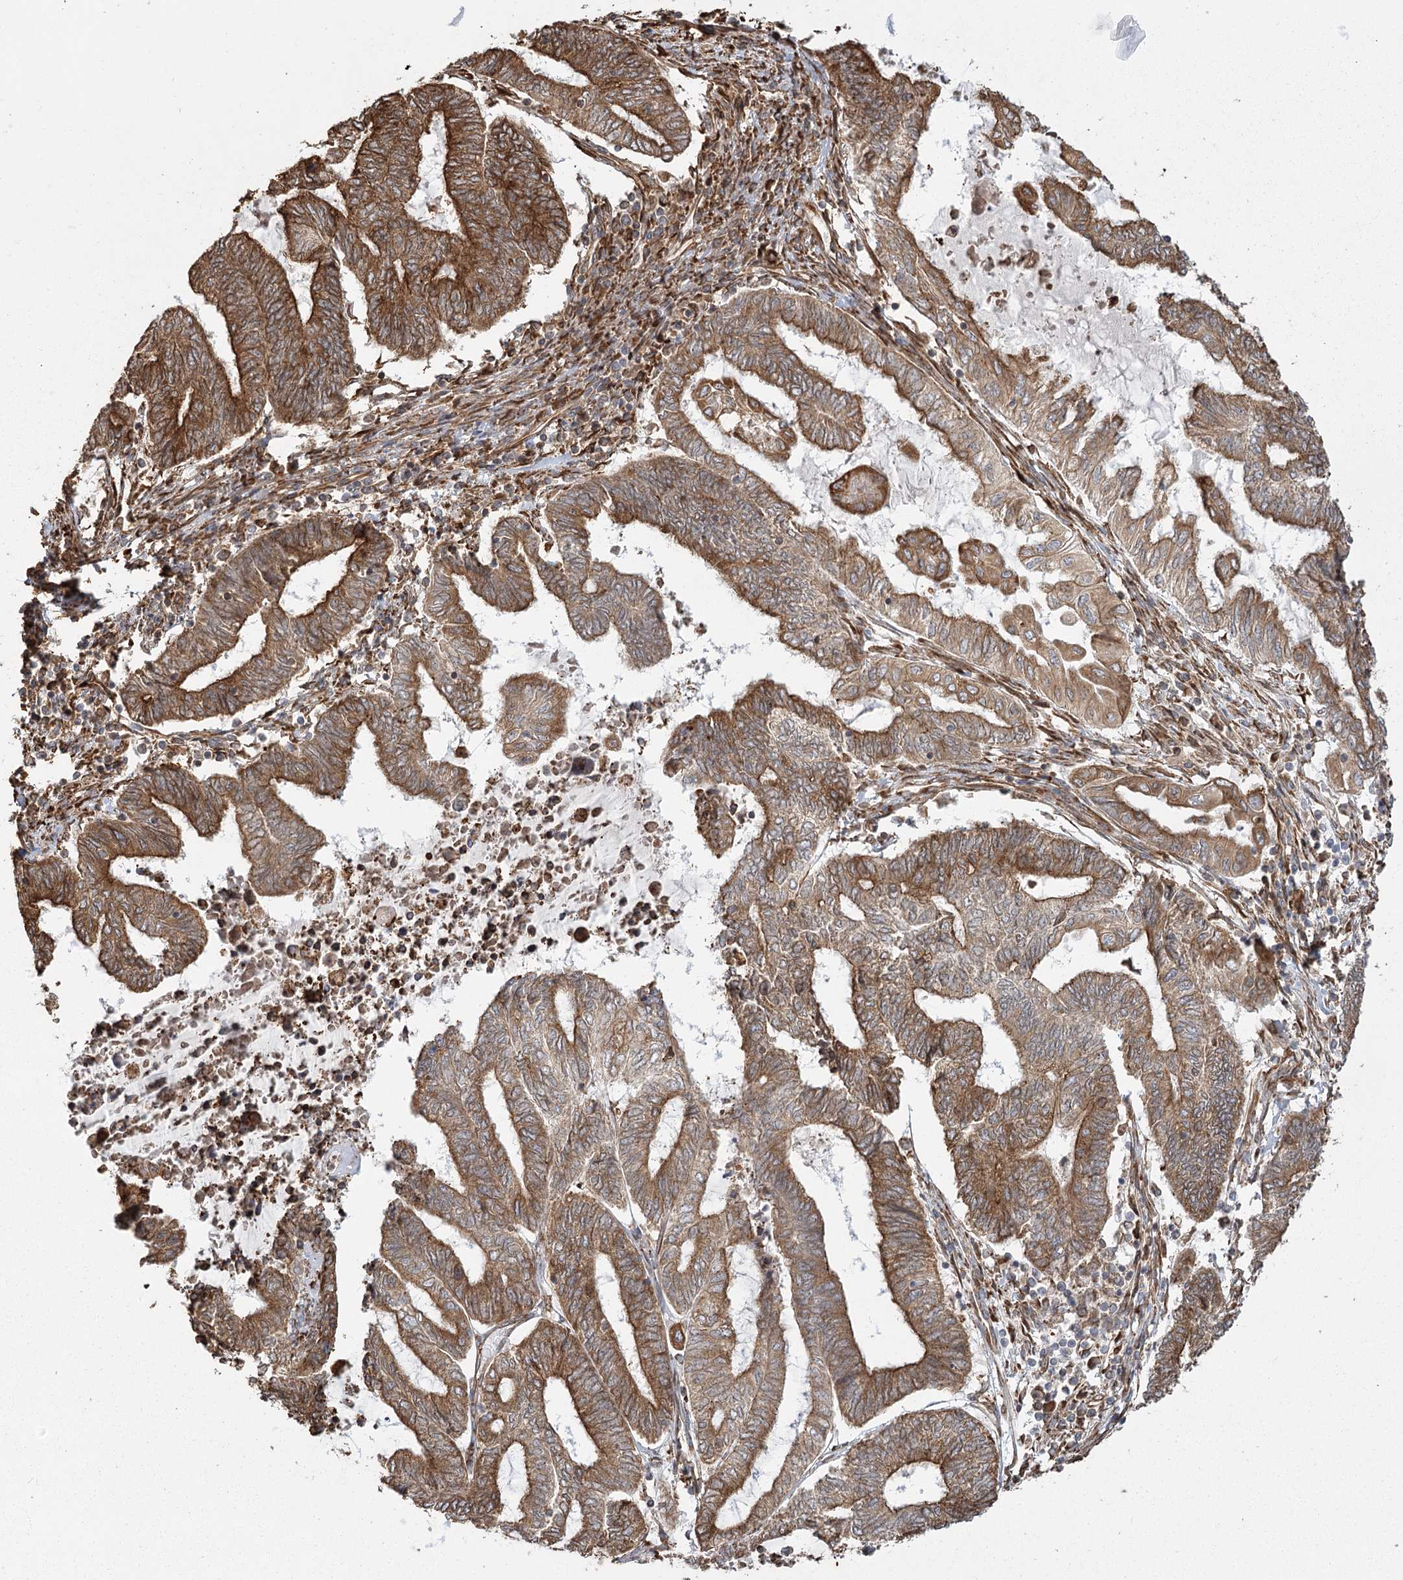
{"staining": {"intensity": "moderate", "quantity": ">75%", "location": "cytoplasmic/membranous"}, "tissue": "endometrial cancer", "cell_type": "Tumor cells", "image_type": "cancer", "snomed": [{"axis": "morphology", "description": "Adenocarcinoma, NOS"}, {"axis": "topography", "description": "Uterus"}, {"axis": "topography", "description": "Endometrium"}], "caption": "DAB immunohistochemical staining of endometrial adenocarcinoma shows moderate cytoplasmic/membranous protein expression in approximately >75% of tumor cells.", "gene": "FAM13A", "patient": {"sex": "female", "age": 70}}